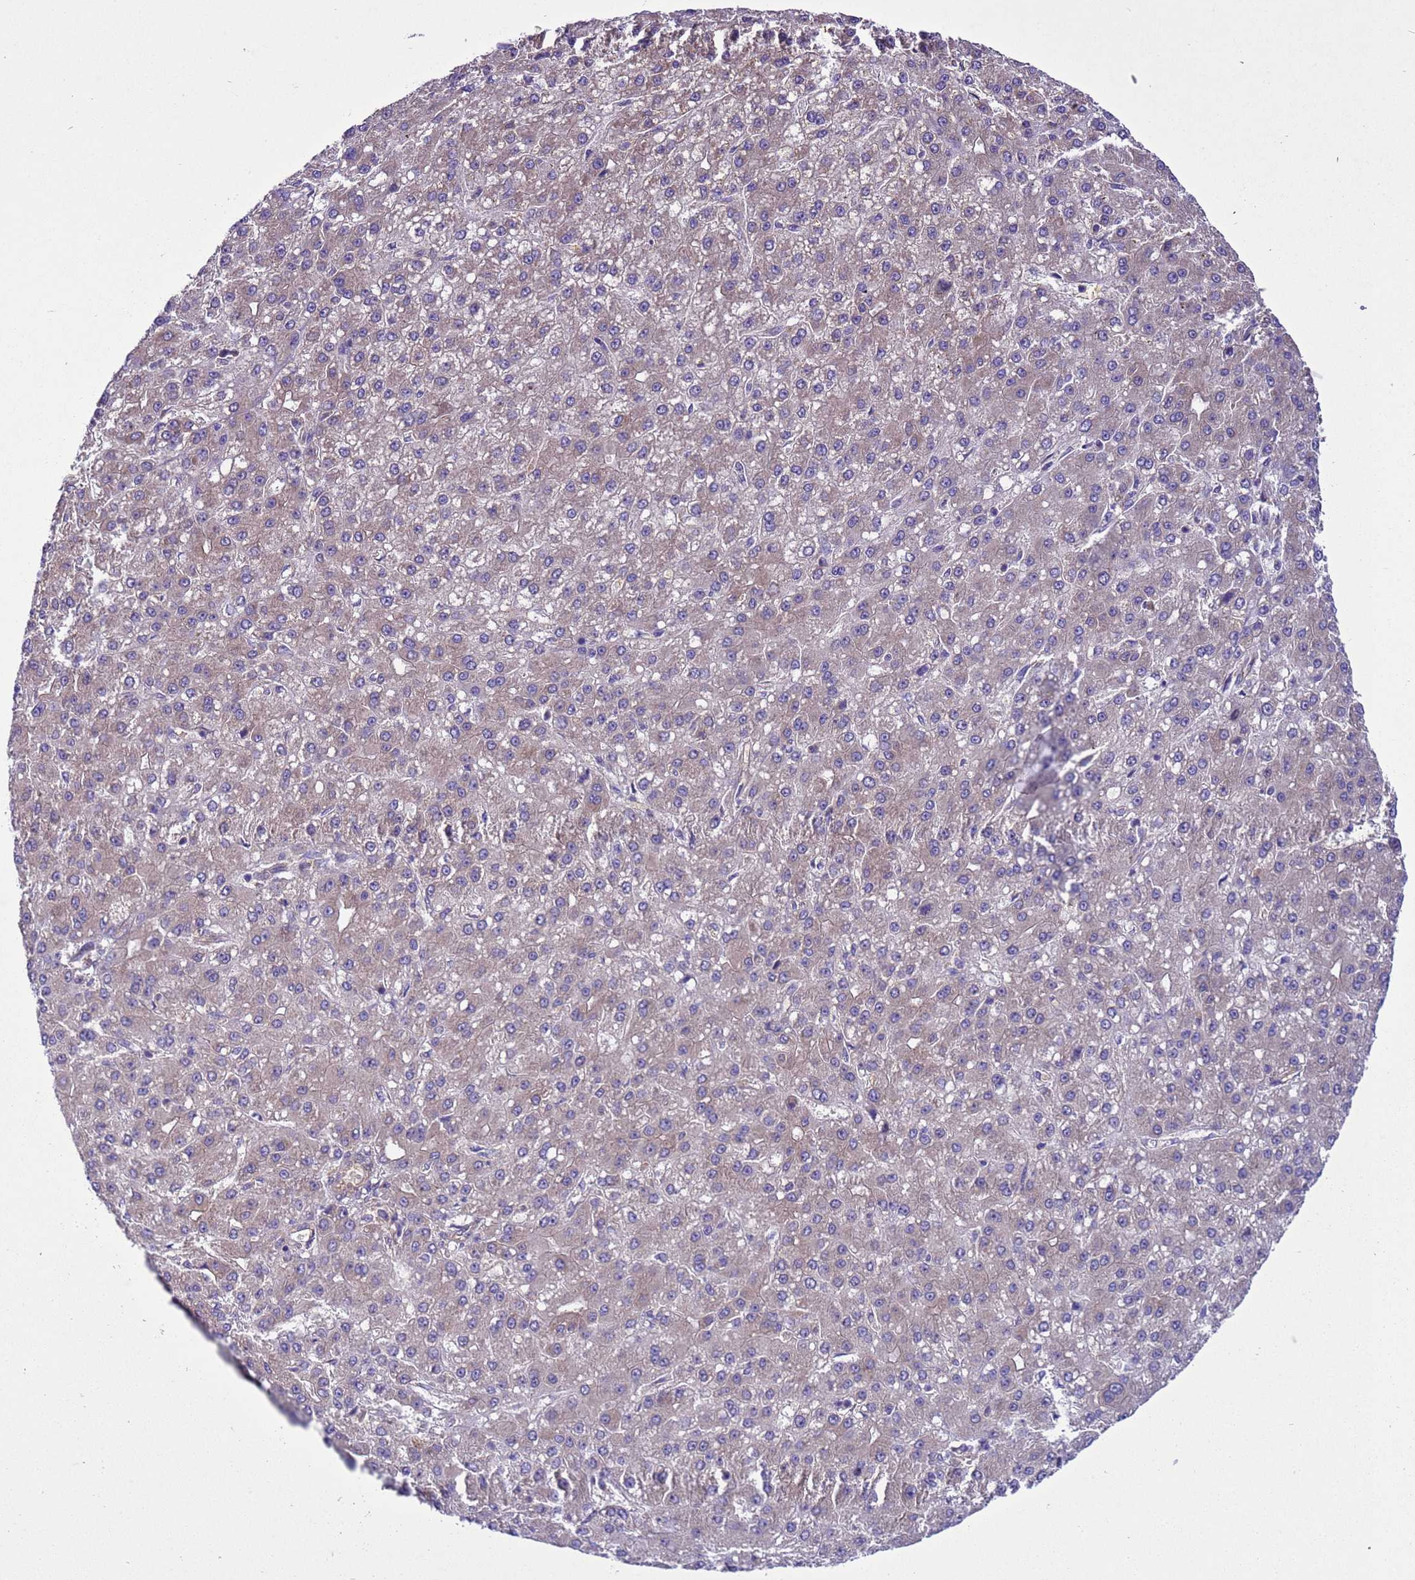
{"staining": {"intensity": "weak", "quantity": "<25%", "location": "cytoplasmic/membranous"}, "tissue": "liver cancer", "cell_type": "Tumor cells", "image_type": "cancer", "snomed": [{"axis": "morphology", "description": "Carcinoma, Hepatocellular, NOS"}, {"axis": "topography", "description": "Liver"}], "caption": "Immunohistochemical staining of hepatocellular carcinoma (liver) shows no significant expression in tumor cells.", "gene": "ARHGAP12", "patient": {"sex": "male", "age": 67}}